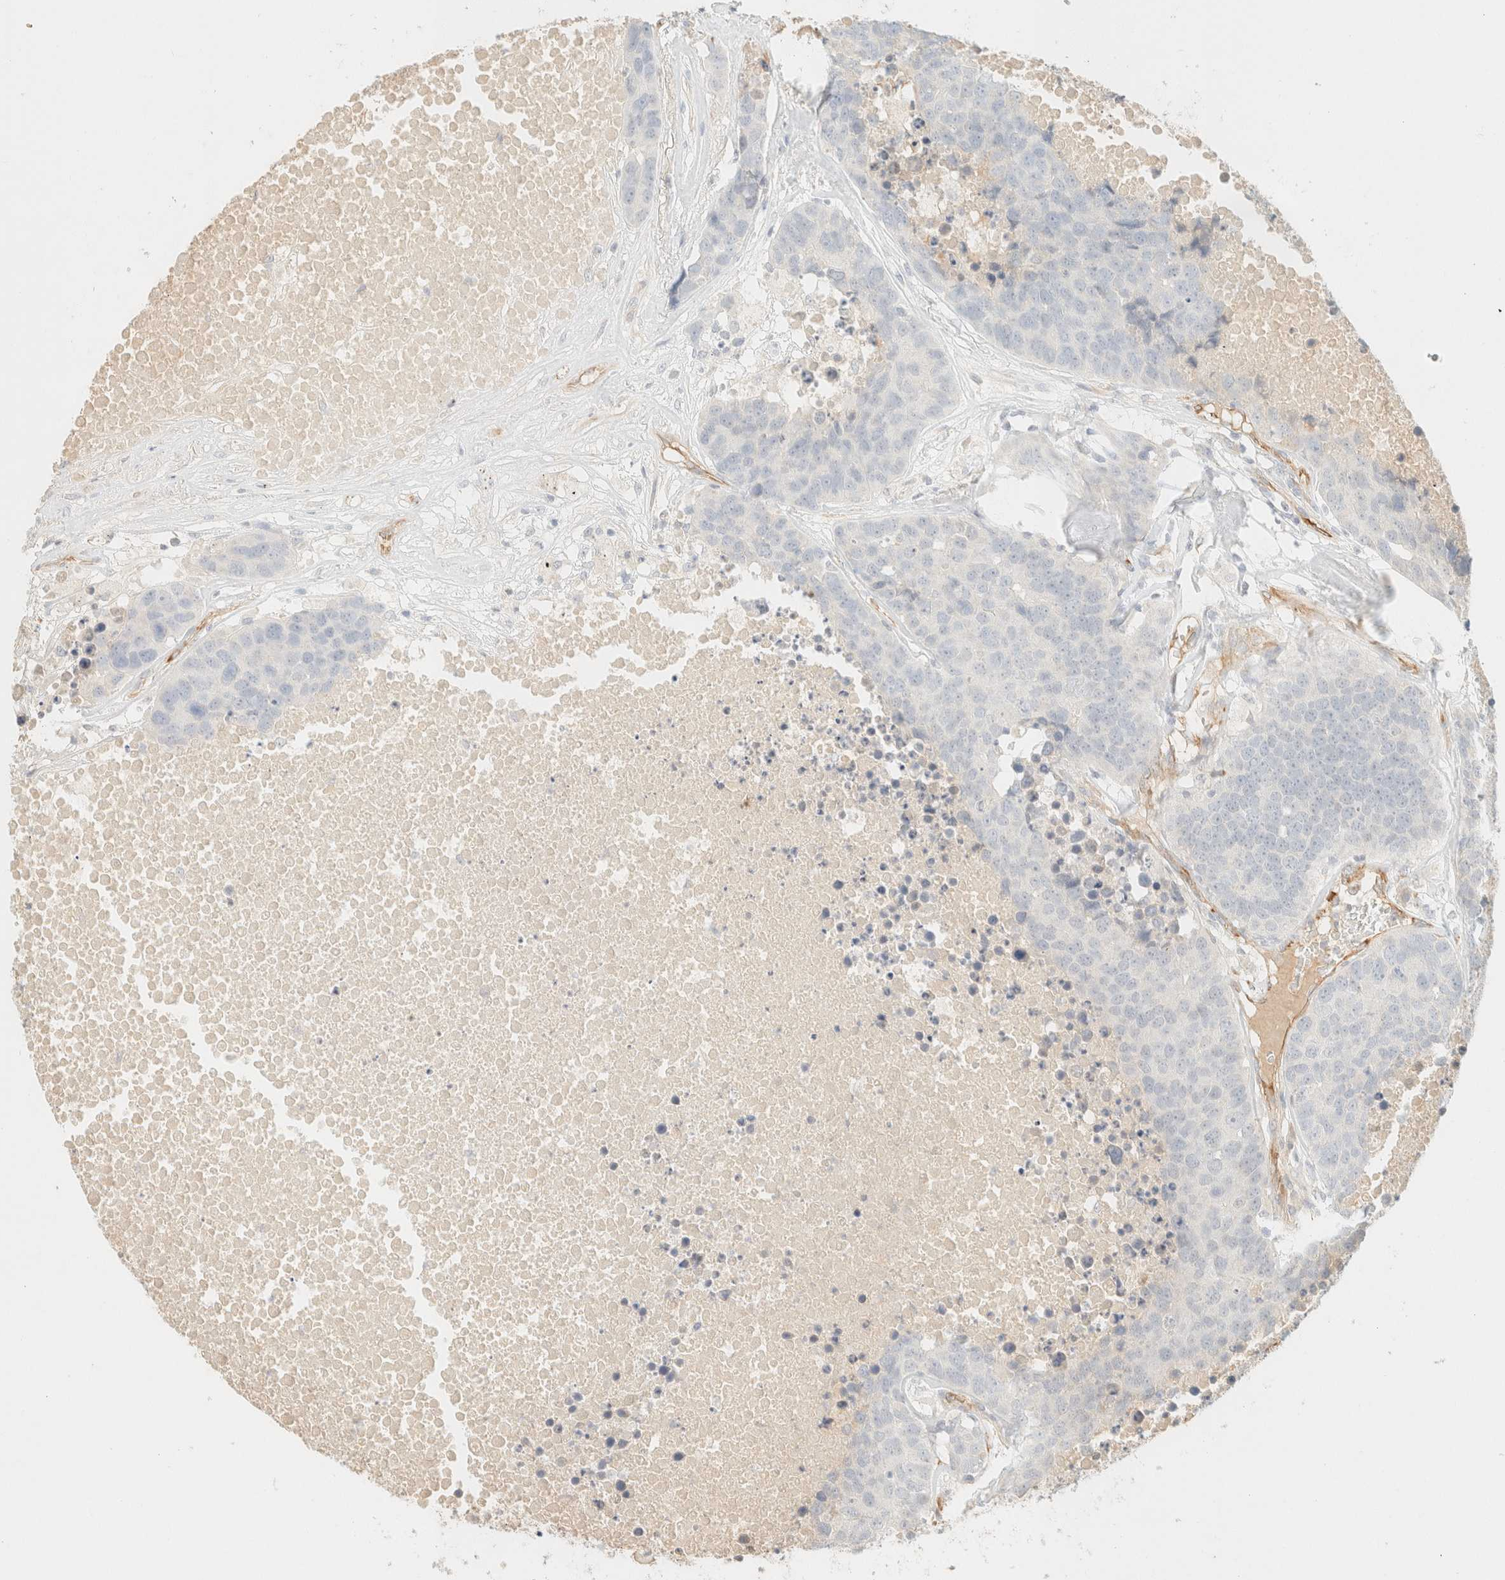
{"staining": {"intensity": "negative", "quantity": "none", "location": "none"}, "tissue": "carcinoid", "cell_type": "Tumor cells", "image_type": "cancer", "snomed": [{"axis": "morphology", "description": "Carcinoid, malignant, NOS"}, {"axis": "topography", "description": "Lung"}], "caption": "Photomicrograph shows no protein expression in tumor cells of carcinoid (malignant) tissue. Nuclei are stained in blue.", "gene": "SPARCL1", "patient": {"sex": "male", "age": 60}}